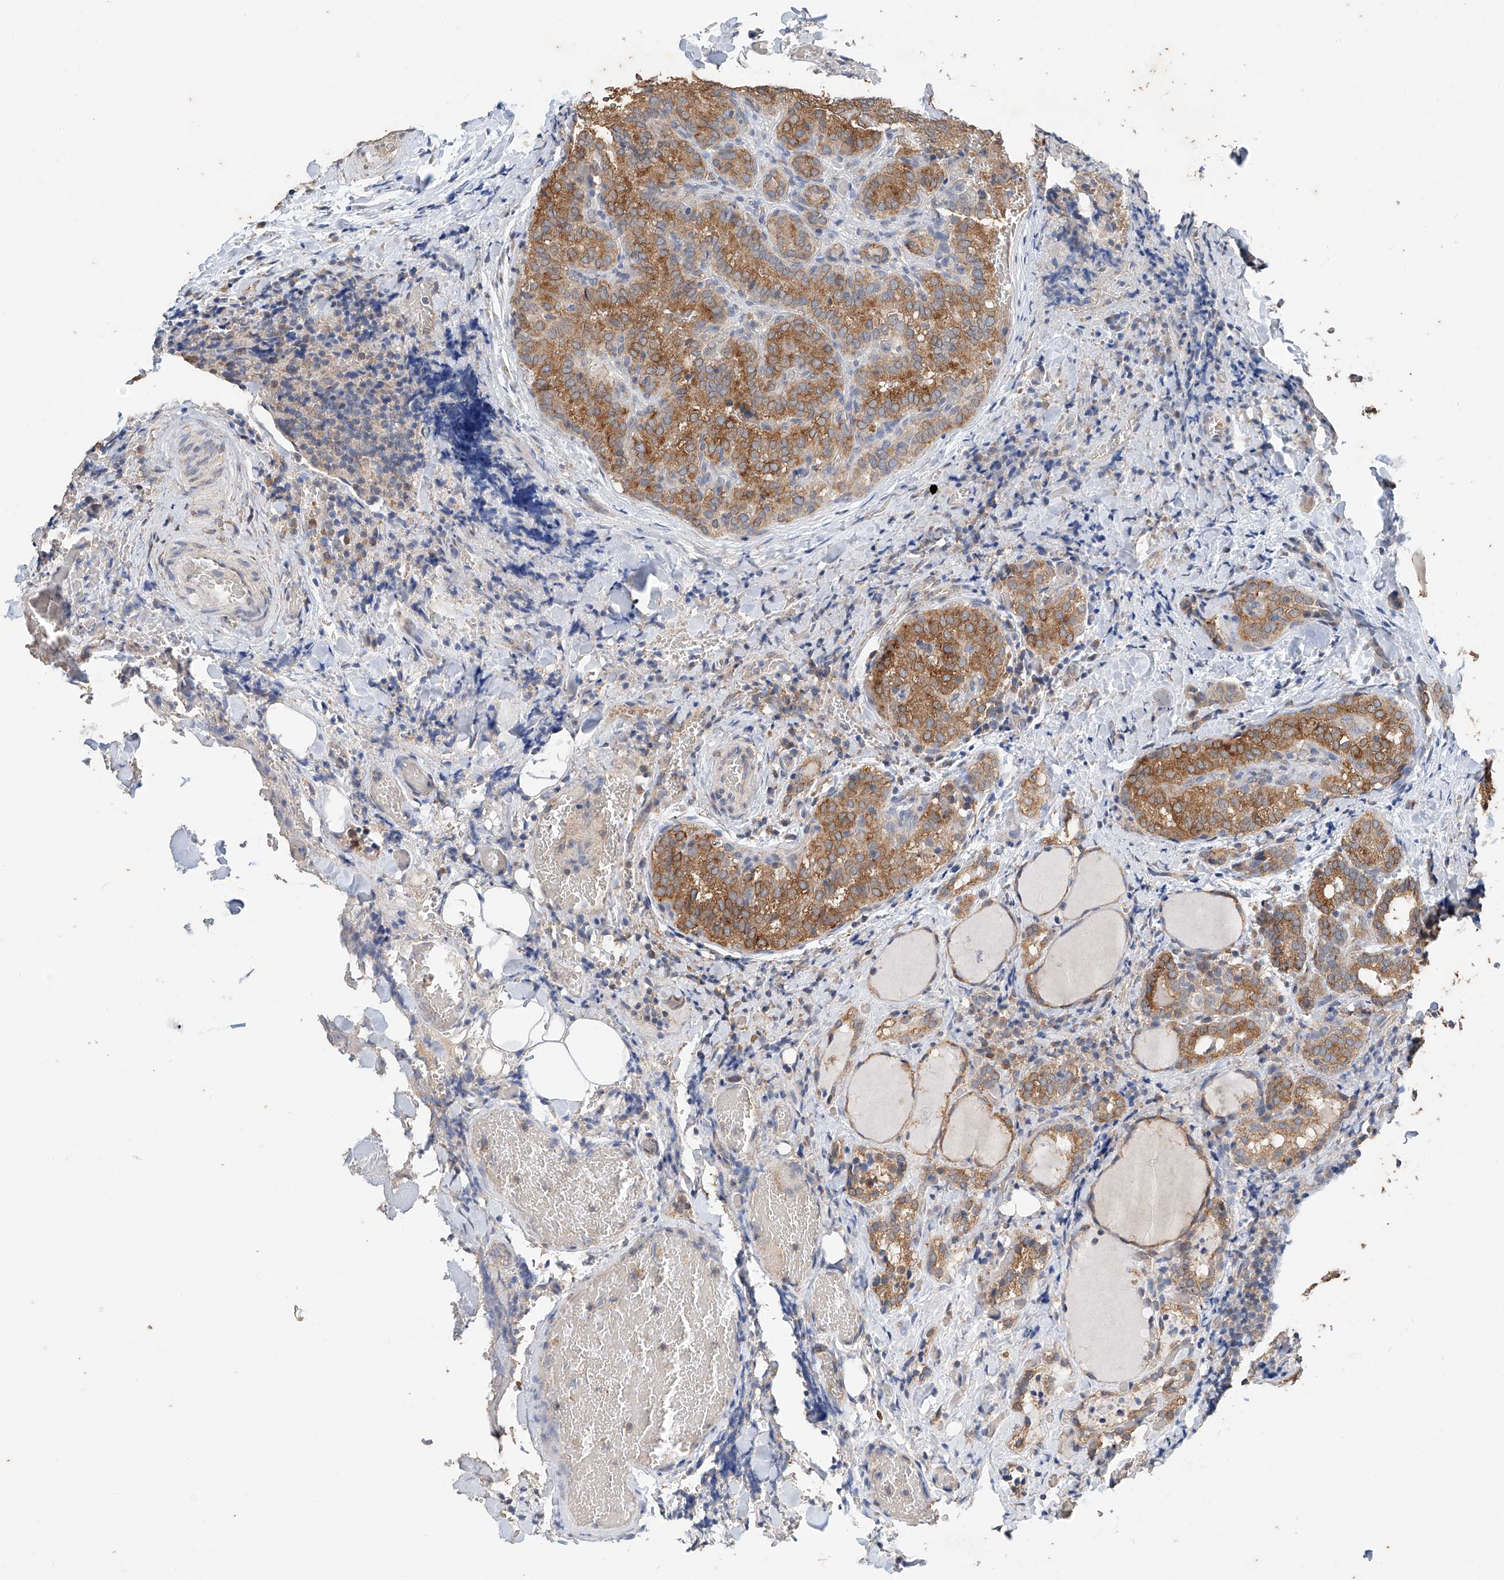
{"staining": {"intensity": "moderate", "quantity": ">75%", "location": "cytoplasmic/membranous"}, "tissue": "thyroid cancer", "cell_type": "Tumor cells", "image_type": "cancer", "snomed": [{"axis": "morphology", "description": "Normal tissue, NOS"}, {"axis": "morphology", "description": "Papillary adenocarcinoma, NOS"}, {"axis": "topography", "description": "Thyroid gland"}], "caption": "High-power microscopy captured an immunohistochemistry histopathology image of thyroid papillary adenocarcinoma, revealing moderate cytoplasmic/membranous staining in approximately >75% of tumor cells.", "gene": "CERS4", "patient": {"sex": "female", "age": 30}}